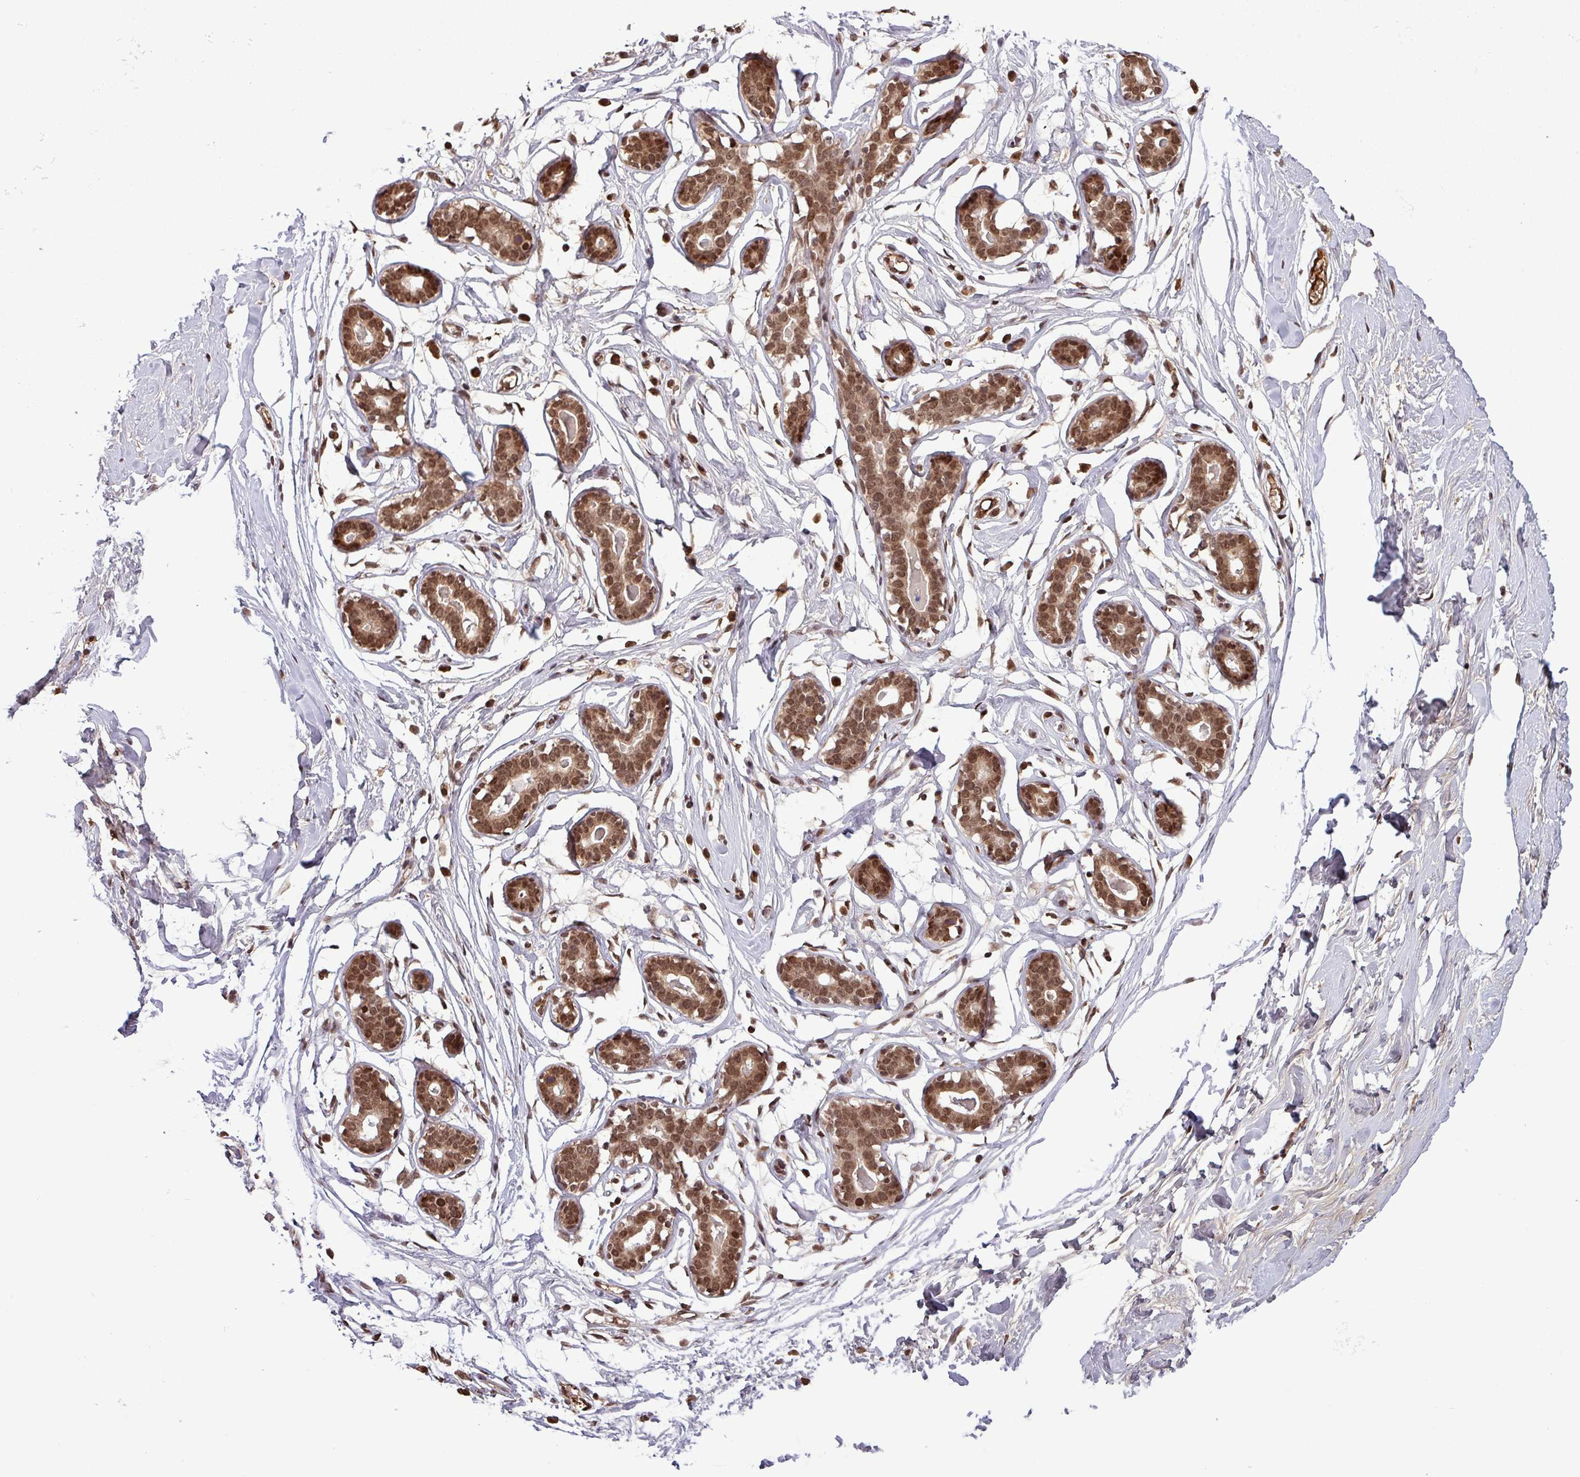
{"staining": {"intensity": "negative", "quantity": "none", "location": "none"}, "tissue": "breast", "cell_type": "Adipocytes", "image_type": "normal", "snomed": [{"axis": "morphology", "description": "Normal tissue, NOS"}, {"axis": "morphology", "description": "Adenoma, NOS"}, {"axis": "topography", "description": "Breast"}], "caption": "Human breast stained for a protein using immunohistochemistry (IHC) reveals no expression in adipocytes.", "gene": "NOB1", "patient": {"sex": "female", "age": 23}}